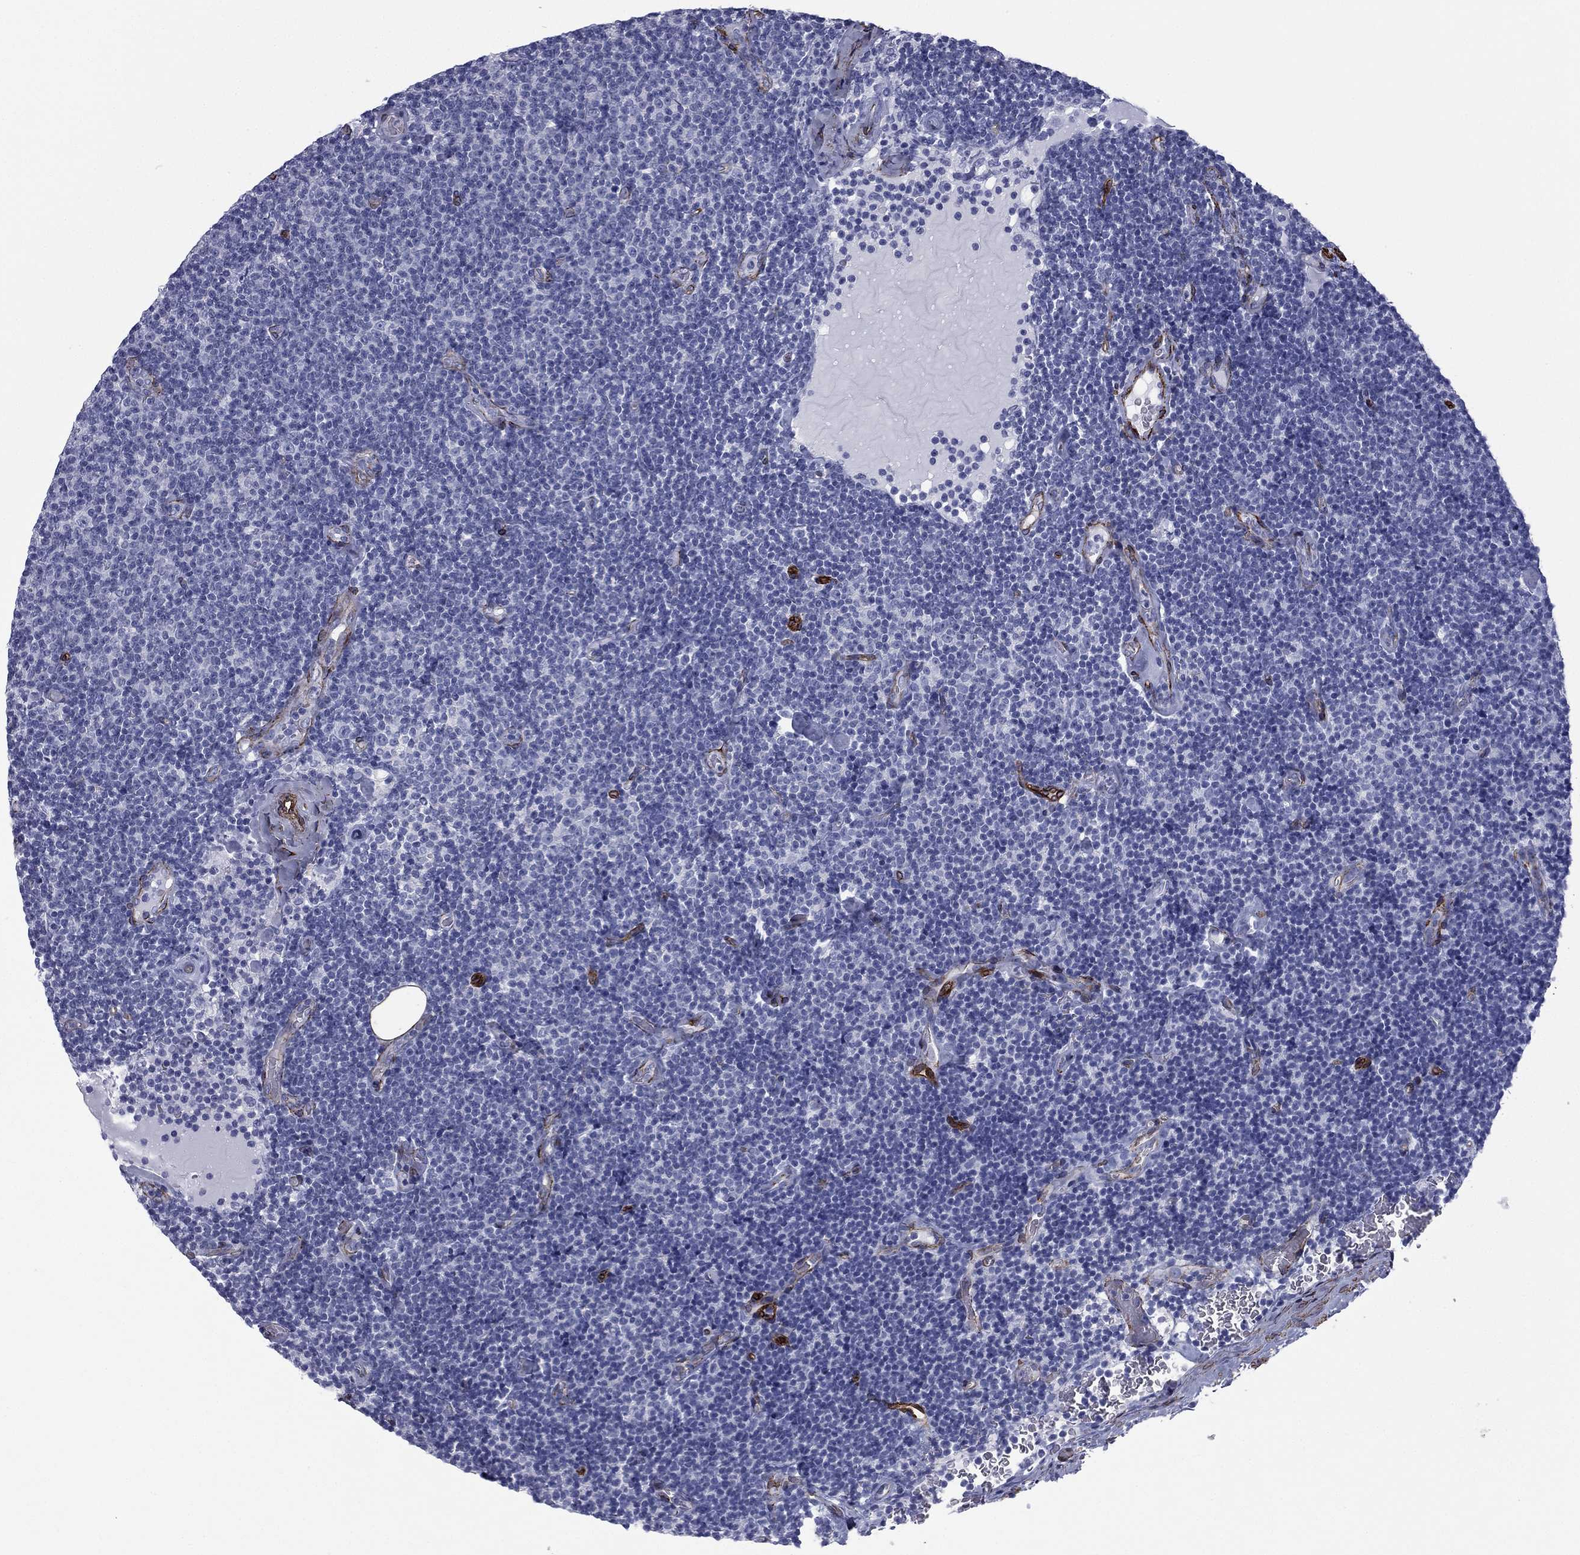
{"staining": {"intensity": "negative", "quantity": "none", "location": "none"}, "tissue": "lymphoma", "cell_type": "Tumor cells", "image_type": "cancer", "snomed": [{"axis": "morphology", "description": "Malignant lymphoma, non-Hodgkin's type, Low grade"}, {"axis": "topography", "description": "Lymph node"}], "caption": "Tumor cells show no significant staining in malignant lymphoma, non-Hodgkin's type (low-grade).", "gene": "CAVIN3", "patient": {"sex": "male", "age": 81}}